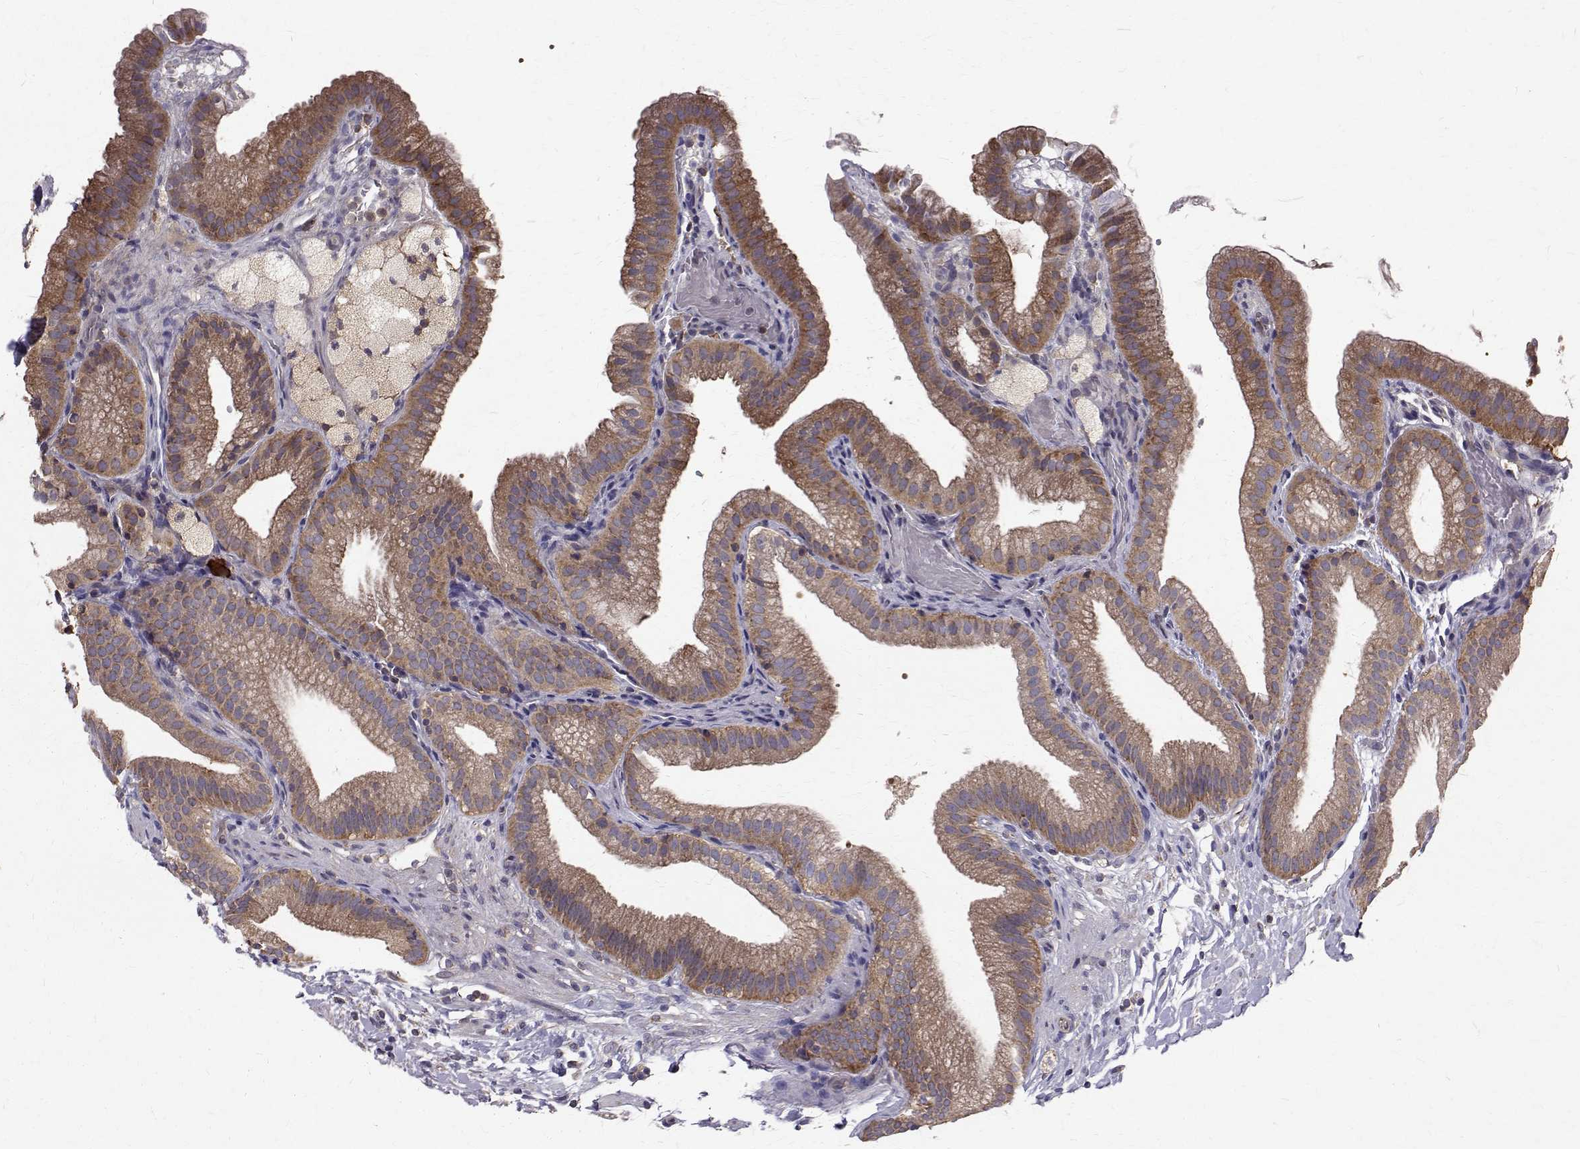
{"staining": {"intensity": "moderate", "quantity": ">75%", "location": "cytoplasmic/membranous"}, "tissue": "gallbladder", "cell_type": "Glandular cells", "image_type": "normal", "snomed": [{"axis": "morphology", "description": "Normal tissue, NOS"}, {"axis": "topography", "description": "Gallbladder"}], "caption": "Gallbladder stained with DAB IHC reveals medium levels of moderate cytoplasmic/membranous positivity in approximately >75% of glandular cells.", "gene": "FARSB", "patient": {"sex": "female", "age": 63}}